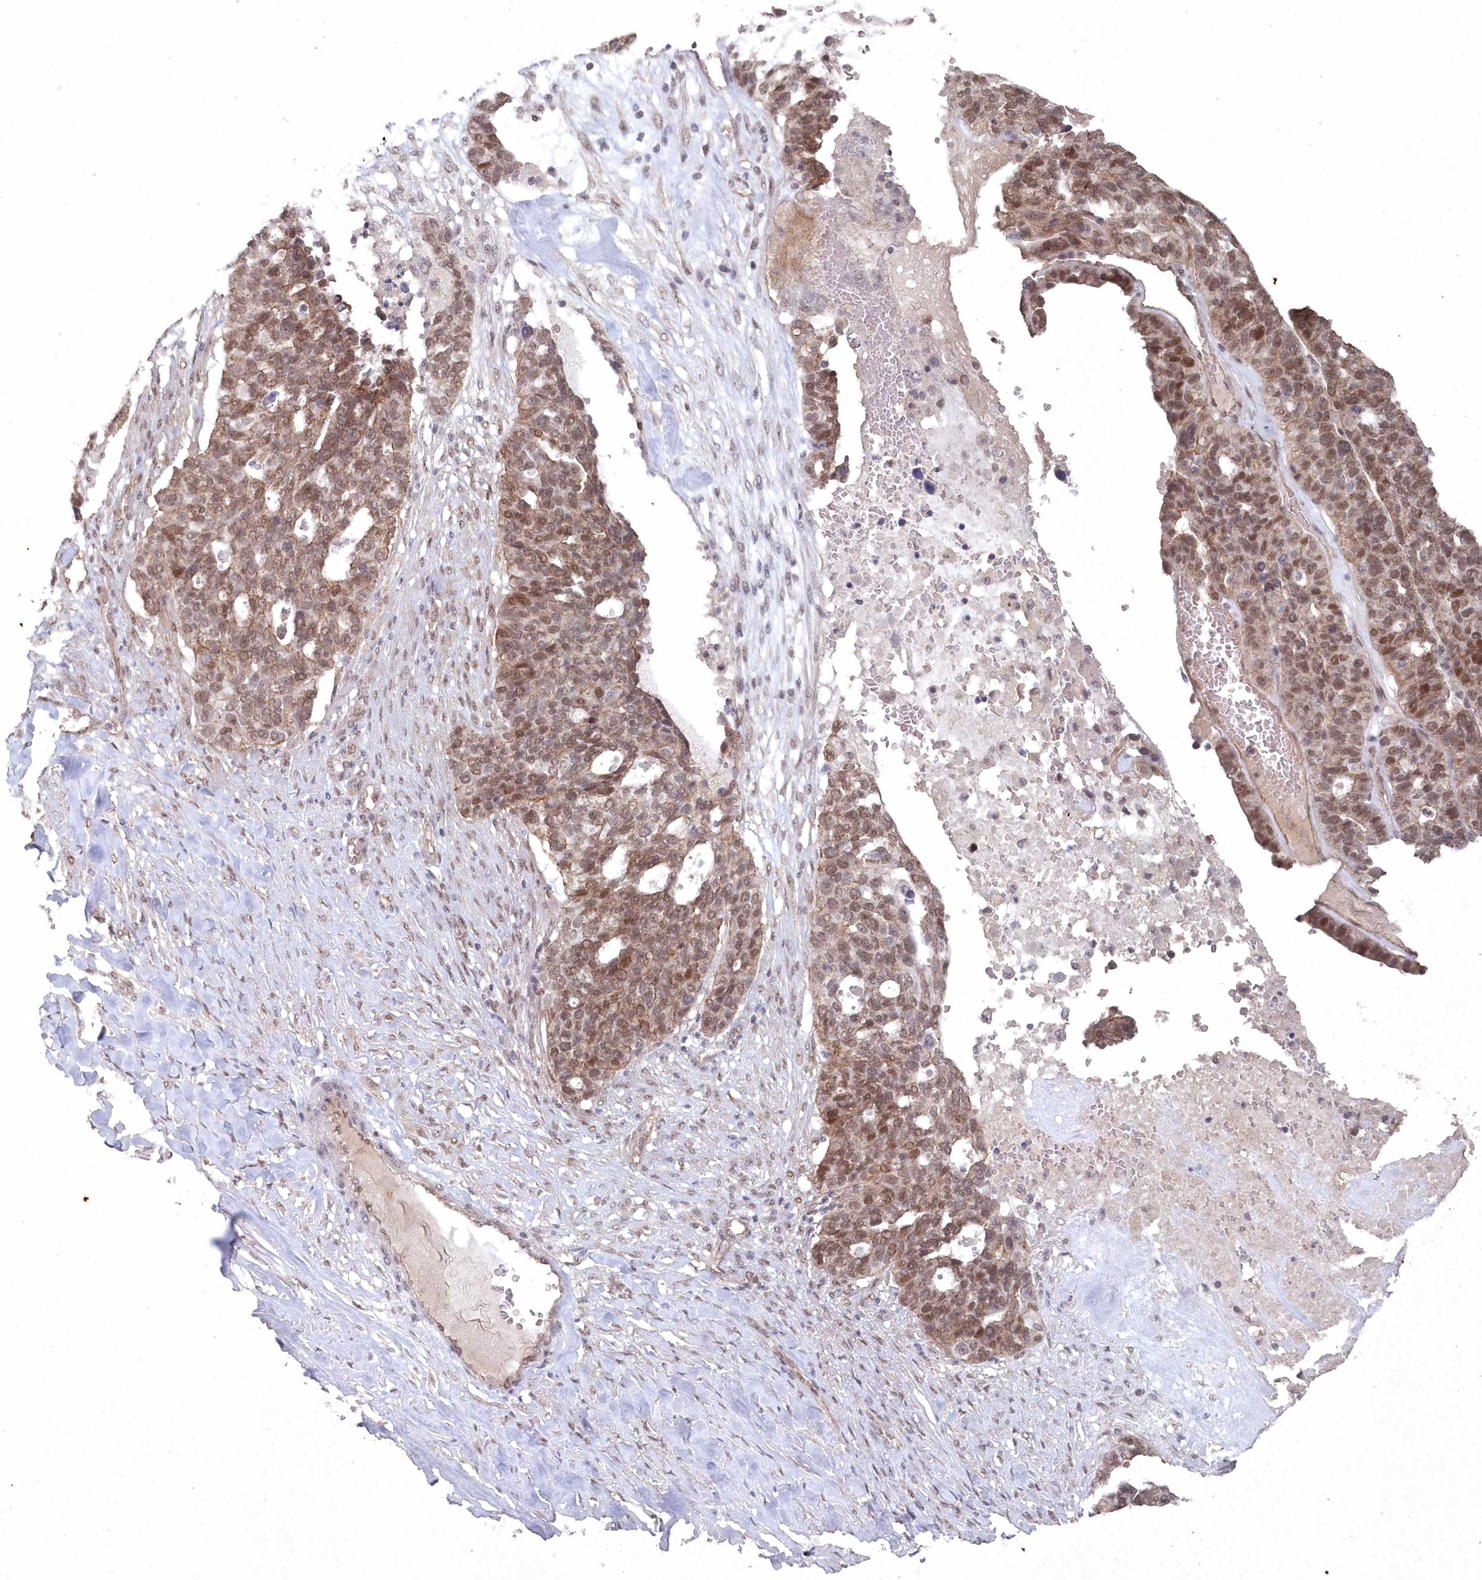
{"staining": {"intensity": "moderate", "quantity": "25%-75%", "location": "cytoplasmic/membranous,nuclear"}, "tissue": "ovarian cancer", "cell_type": "Tumor cells", "image_type": "cancer", "snomed": [{"axis": "morphology", "description": "Cystadenocarcinoma, serous, NOS"}, {"axis": "topography", "description": "Ovary"}], "caption": "This image demonstrates IHC staining of ovarian cancer (serous cystadenocarcinoma), with medium moderate cytoplasmic/membranous and nuclear expression in approximately 25%-75% of tumor cells.", "gene": "VSIG2", "patient": {"sex": "female", "age": 59}}